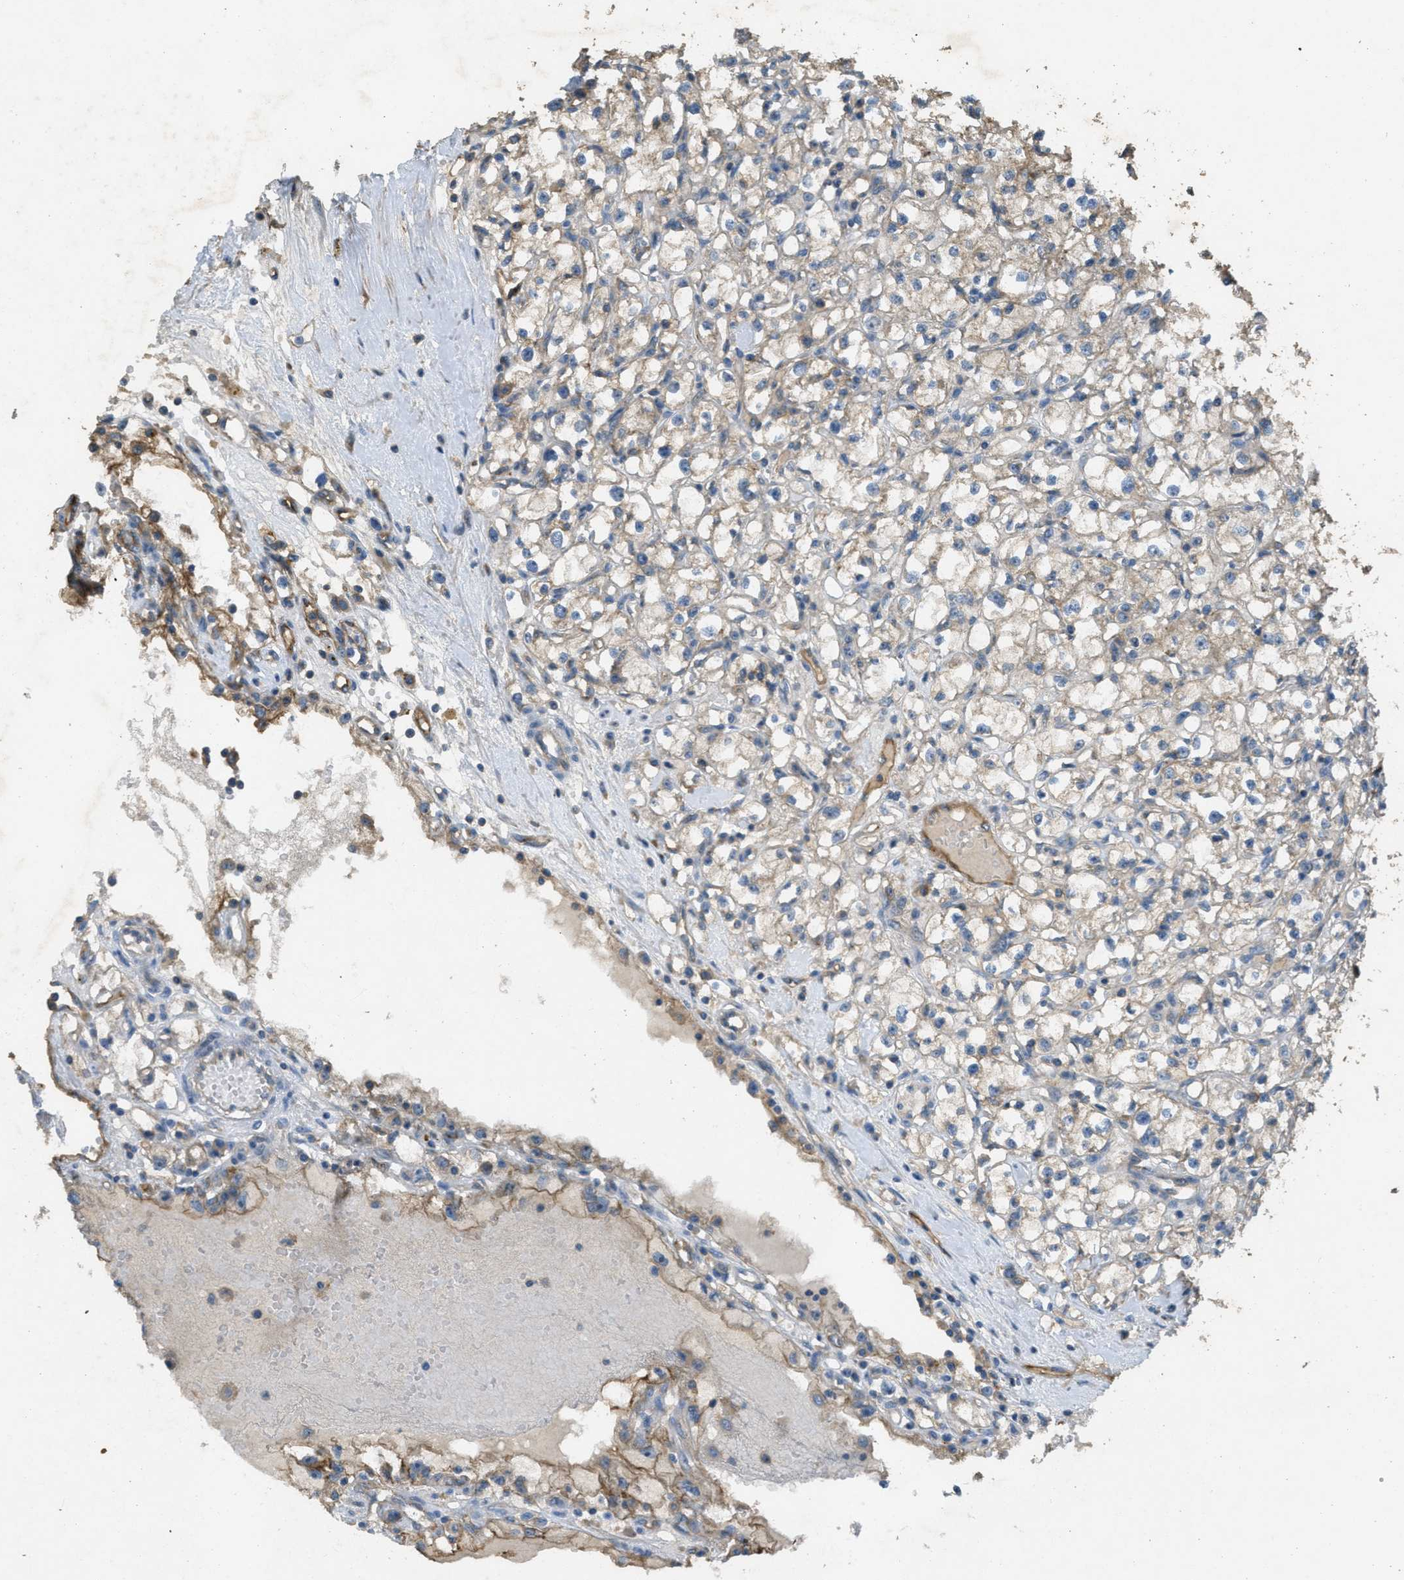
{"staining": {"intensity": "negative", "quantity": "none", "location": "none"}, "tissue": "renal cancer", "cell_type": "Tumor cells", "image_type": "cancer", "snomed": [{"axis": "morphology", "description": "Adenocarcinoma, NOS"}, {"axis": "topography", "description": "Kidney"}], "caption": "Immunohistochemistry histopathology image of renal adenocarcinoma stained for a protein (brown), which displays no positivity in tumor cells.", "gene": "OSMR", "patient": {"sex": "male", "age": 56}}